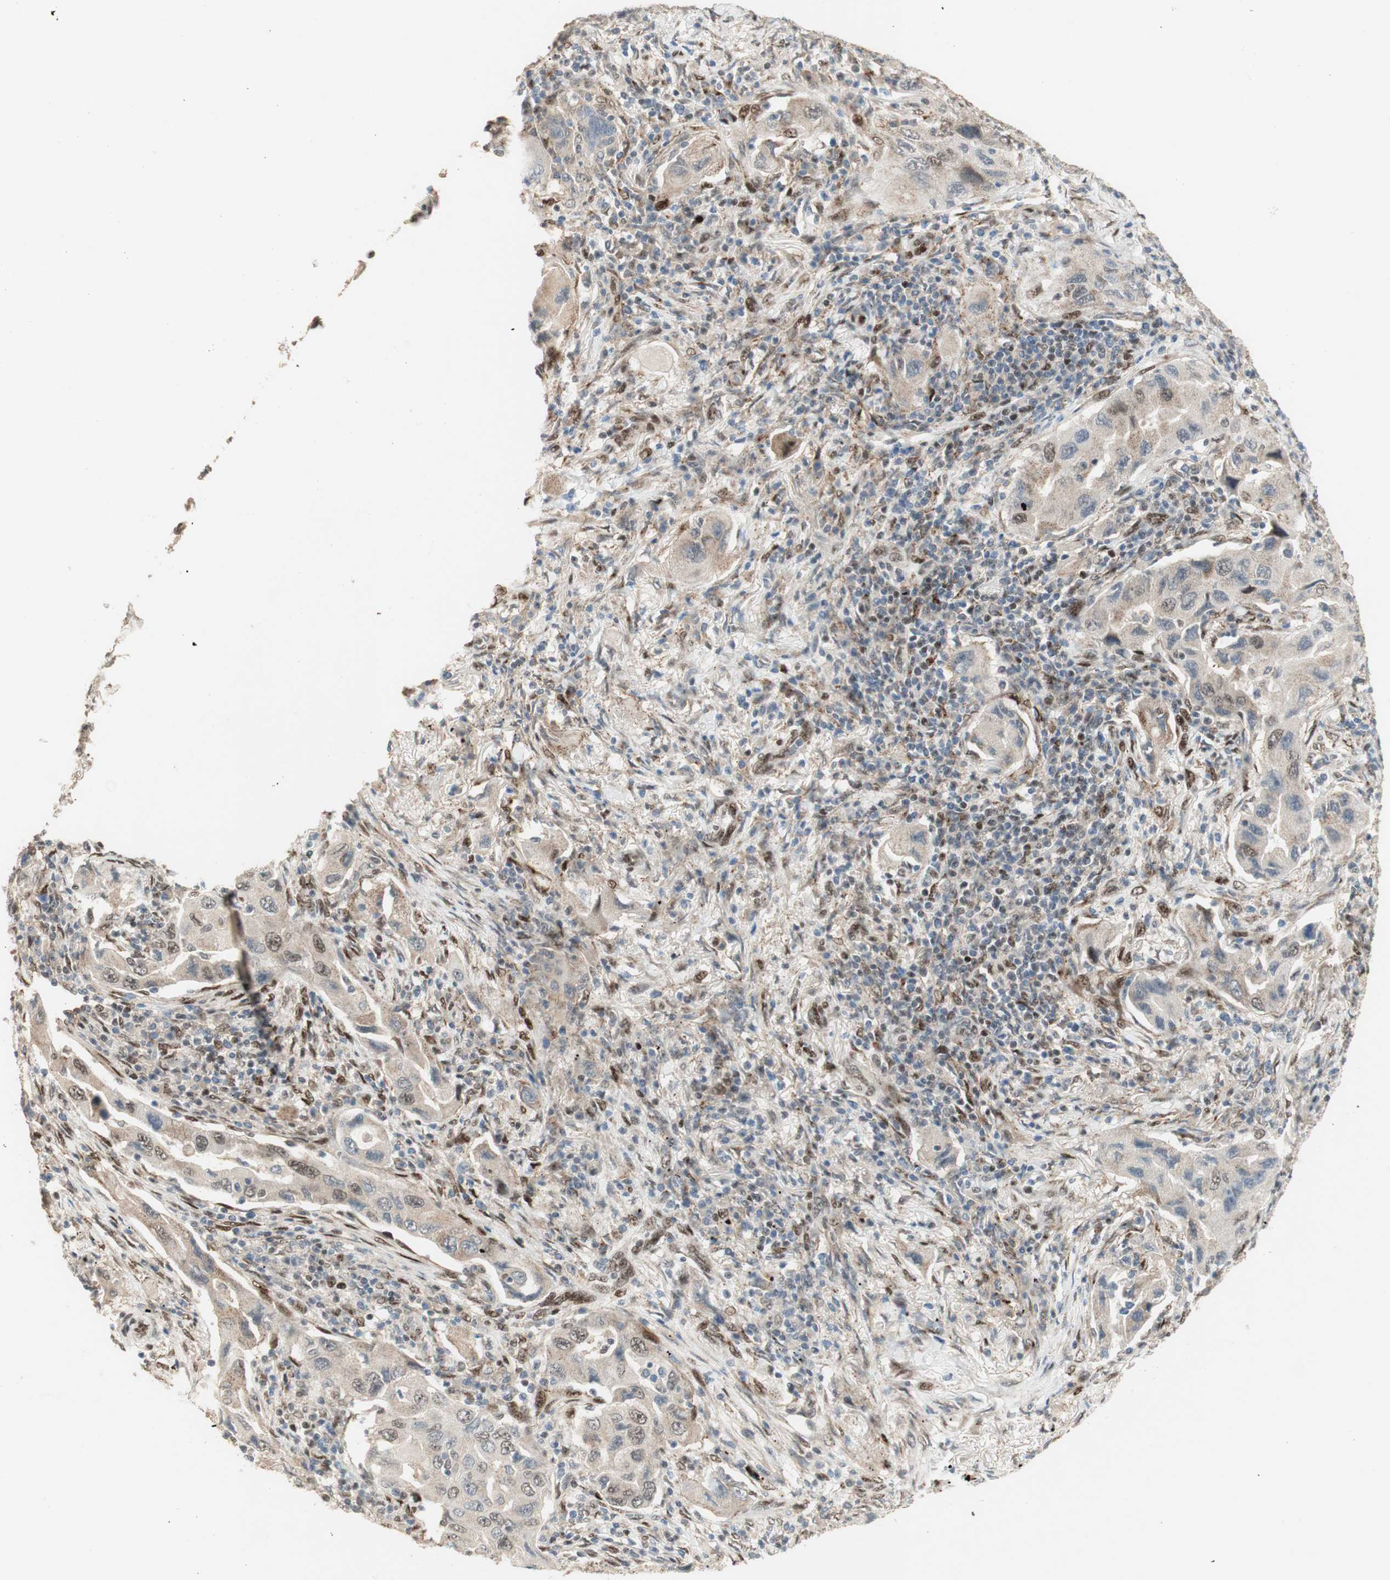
{"staining": {"intensity": "weak", "quantity": "25%-75%", "location": "cytoplasmic/membranous"}, "tissue": "lung cancer", "cell_type": "Tumor cells", "image_type": "cancer", "snomed": [{"axis": "morphology", "description": "Adenocarcinoma, NOS"}, {"axis": "topography", "description": "Lung"}], "caption": "This is an image of IHC staining of lung cancer (adenocarcinoma), which shows weak positivity in the cytoplasmic/membranous of tumor cells.", "gene": "FOXP1", "patient": {"sex": "female", "age": 65}}